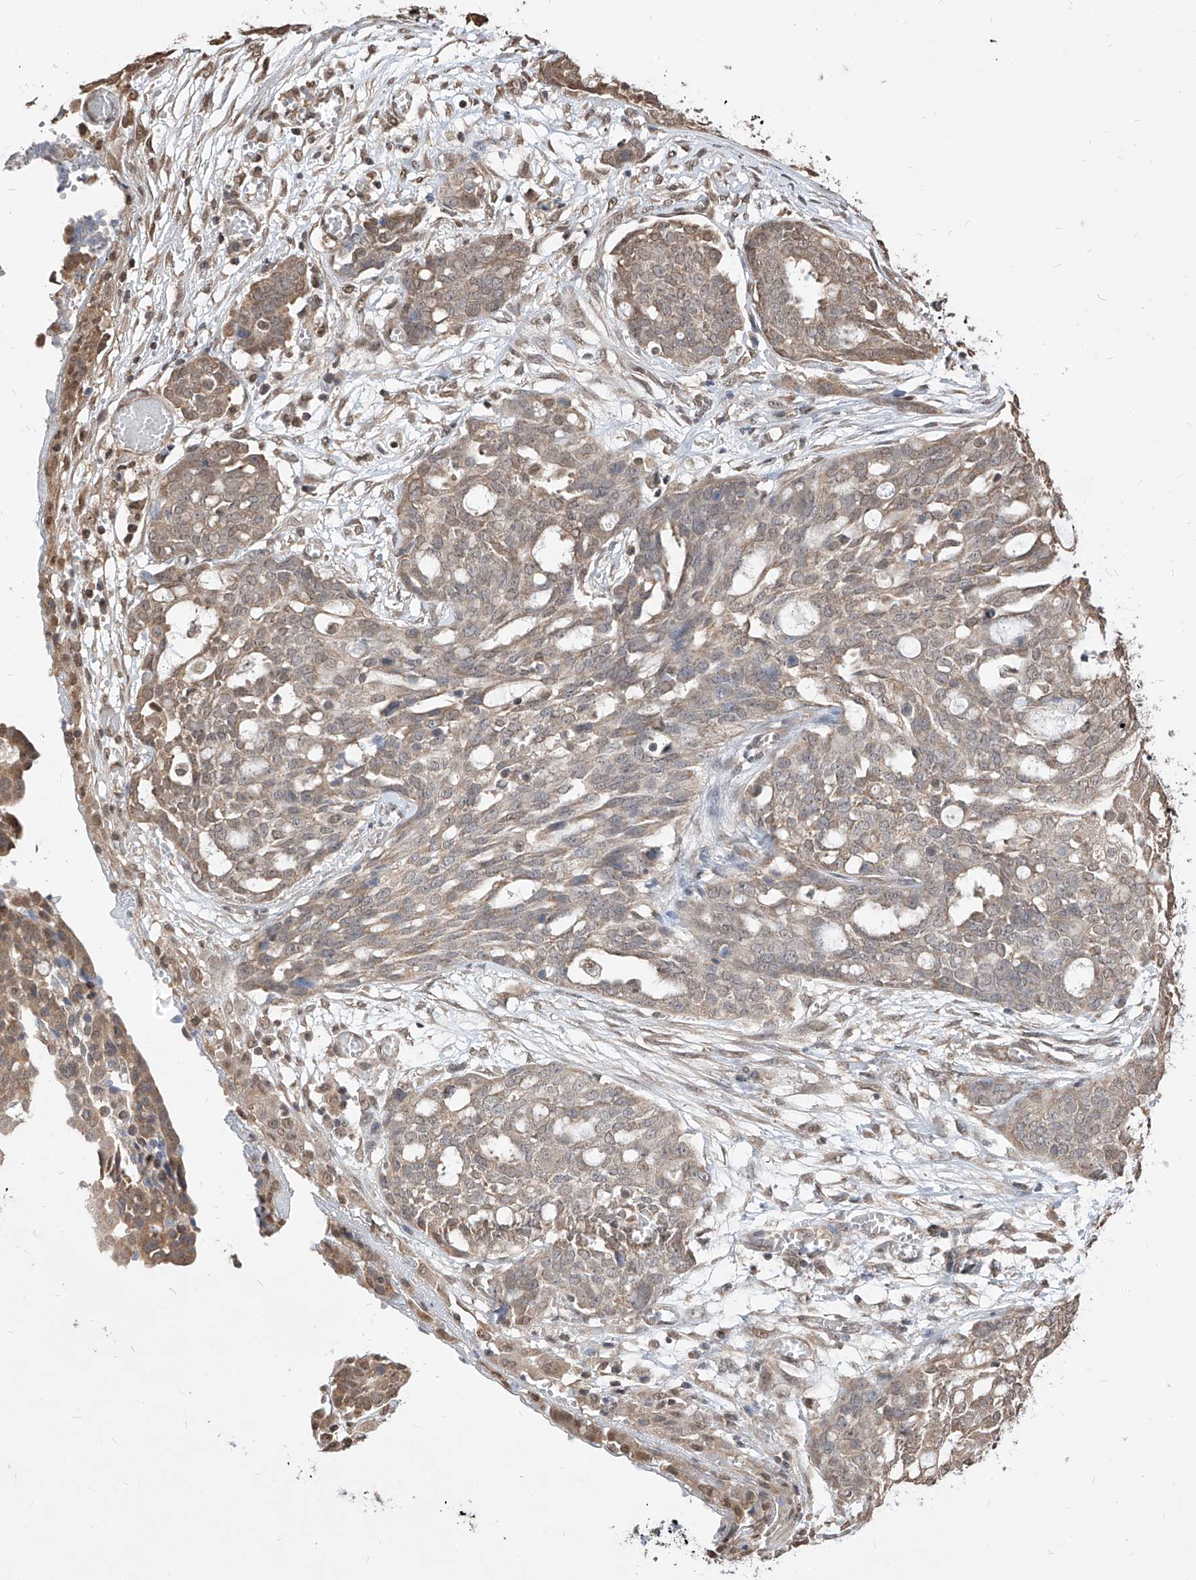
{"staining": {"intensity": "weak", "quantity": "25%-75%", "location": "cytoplasmic/membranous"}, "tissue": "ovarian cancer", "cell_type": "Tumor cells", "image_type": "cancer", "snomed": [{"axis": "morphology", "description": "Cystadenocarcinoma, serous, NOS"}, {"axis": "topography", "description": "Soft tissue"}, {"axis": "topography", "description": "Ovary"}], "caption": "Immunohistochemical staining of ovarian cancer (serous cystadenocarcinoma) shows low levels of weak cytoplasmic/membranous protein expression in about 25%-75% of tumor cells.", "gene": "C8orf82", "patient": {"sex": "female", "age": 57}}